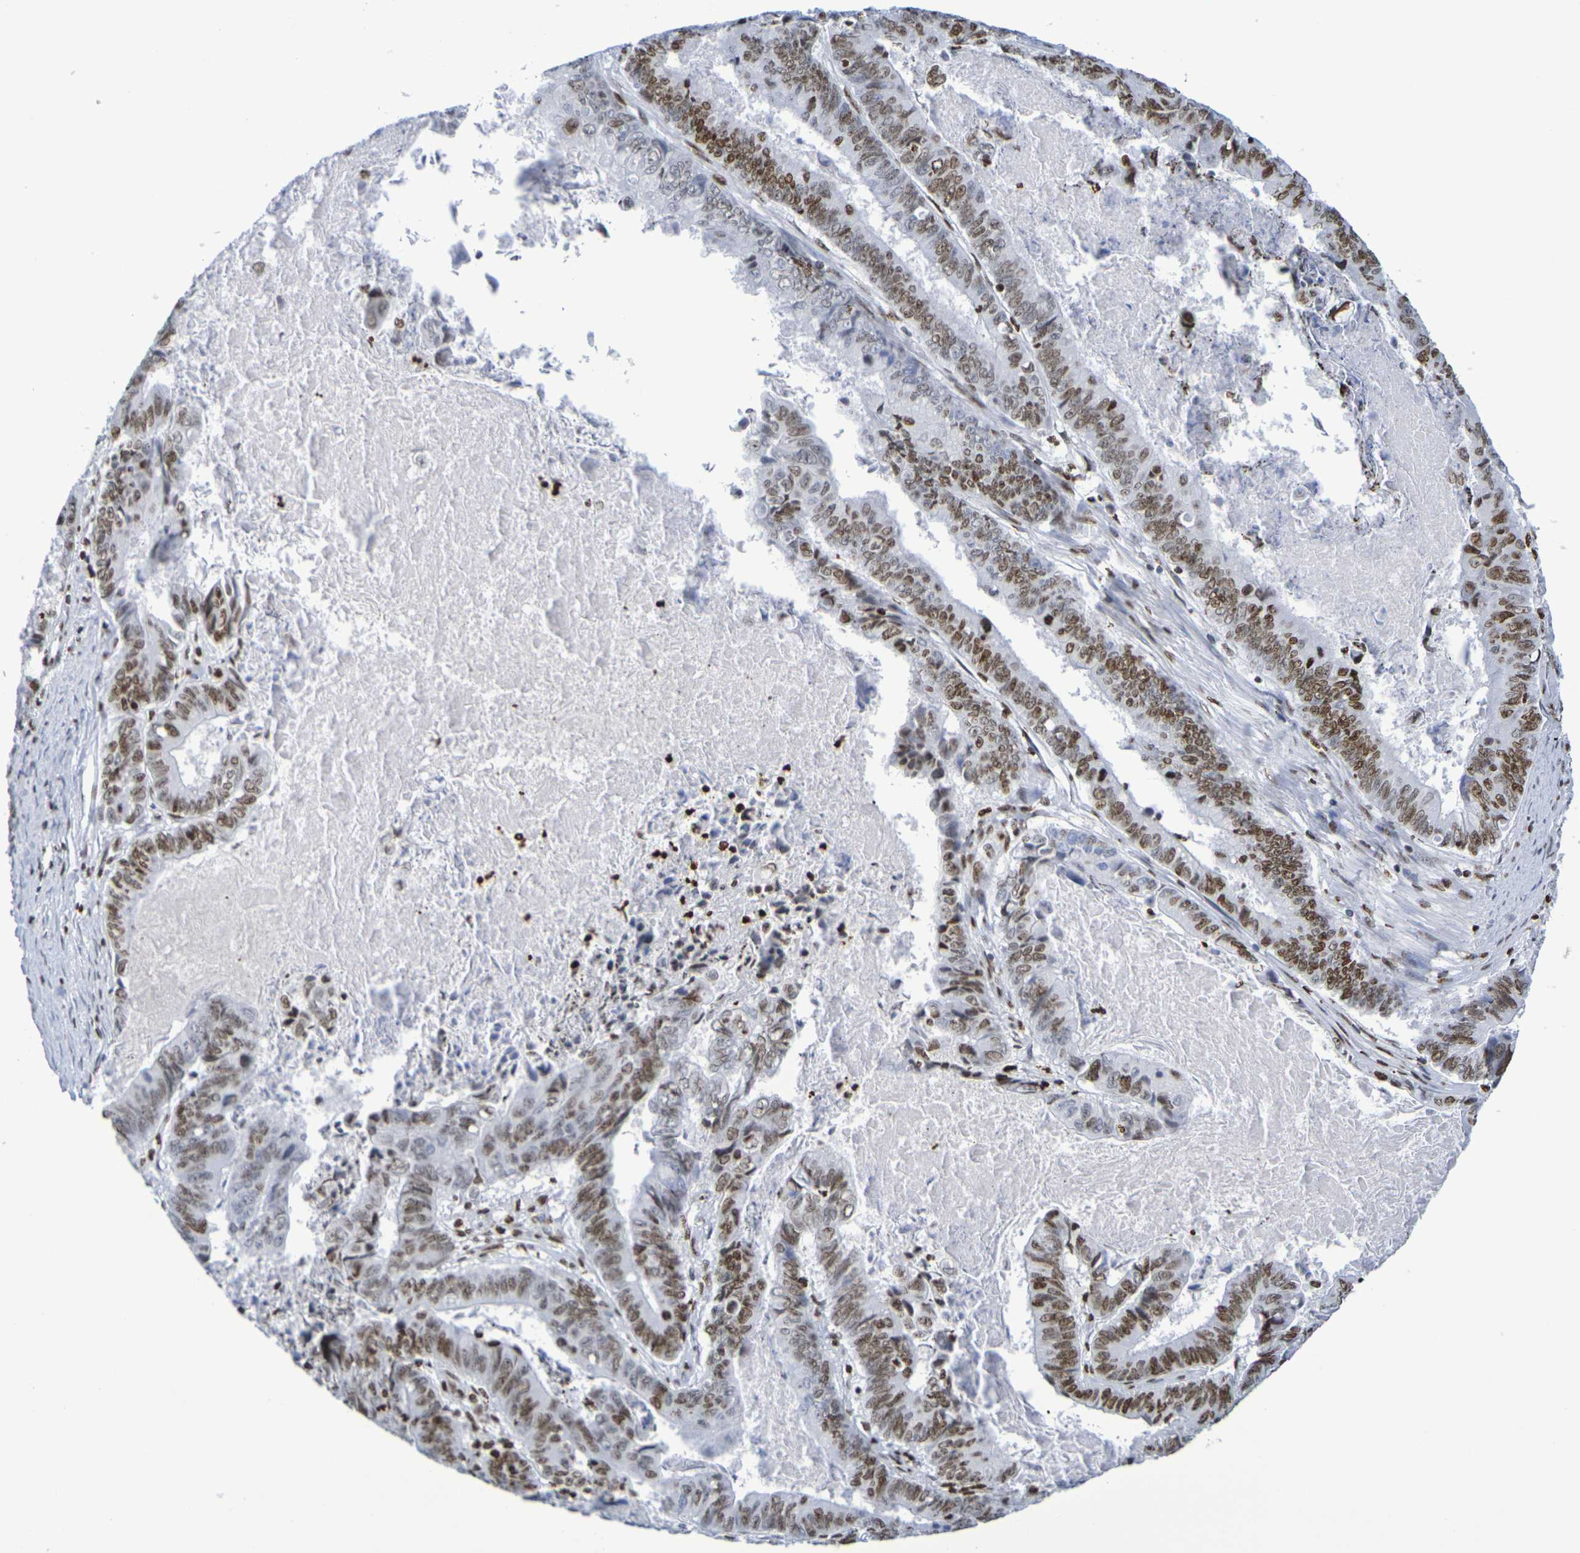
{"staining": {"intensity": "moderate", "quantity": ">75%", "location": "nuclear"}, "tissue": "stomach cancer", "cell_type": "Tumor cells", "image_type": "cancer", "snomed": [{"axis": "morphology", "description": "Adenocarcinoma, NOS"}, {"axis": "topography", "description": "Stomach, lower"}], "caption": "Immunohistochemistry (IHC) (DAB (3,3'-diaminobenzidine)) staining of human stomach cancer shows moderate nuclear protein positivity in approximately >75% of tumor cells.", "gene": "H1-5", "patient": {"sex": "male", "age": 77}}